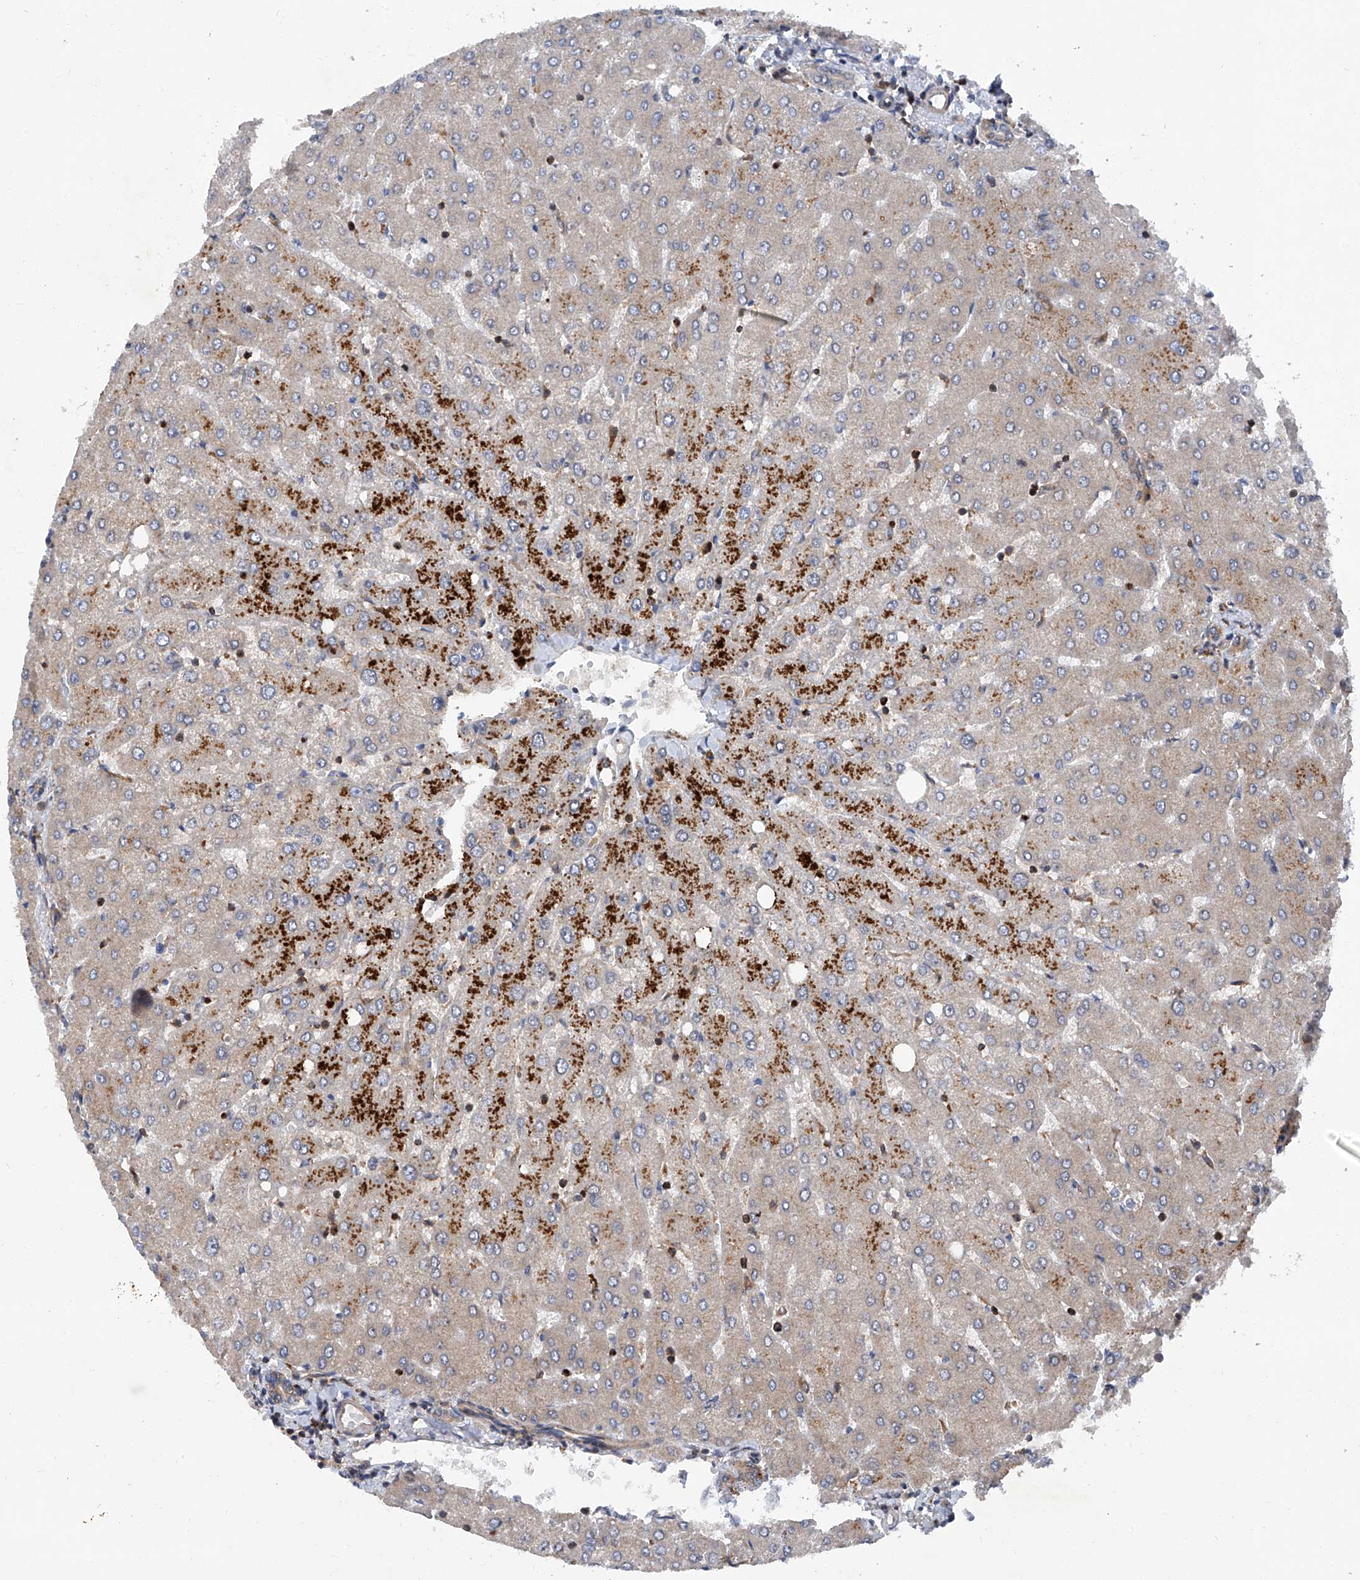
{"staining": {"intensity": "weak", "quantity": "25%-75%", "location": "cytoplasmic/membranous"}, "tissue": "liver", "cell_type": "Cholangiocytes", "image_type": "normal", "snomed": [{"axis": "morphology", "description": "Normal tissue, NOS"}, {"axis": "topography", "description": "Liver"}], "caption": "This is a histology image of immunohistochemistry (IHC) staining of unremarkable liver, which shows weak positivity in the cytoplasmic/membranous of cholangiocytes.", "gene": "SMAP1", "patient": {"sex": "female", "age": 54}}